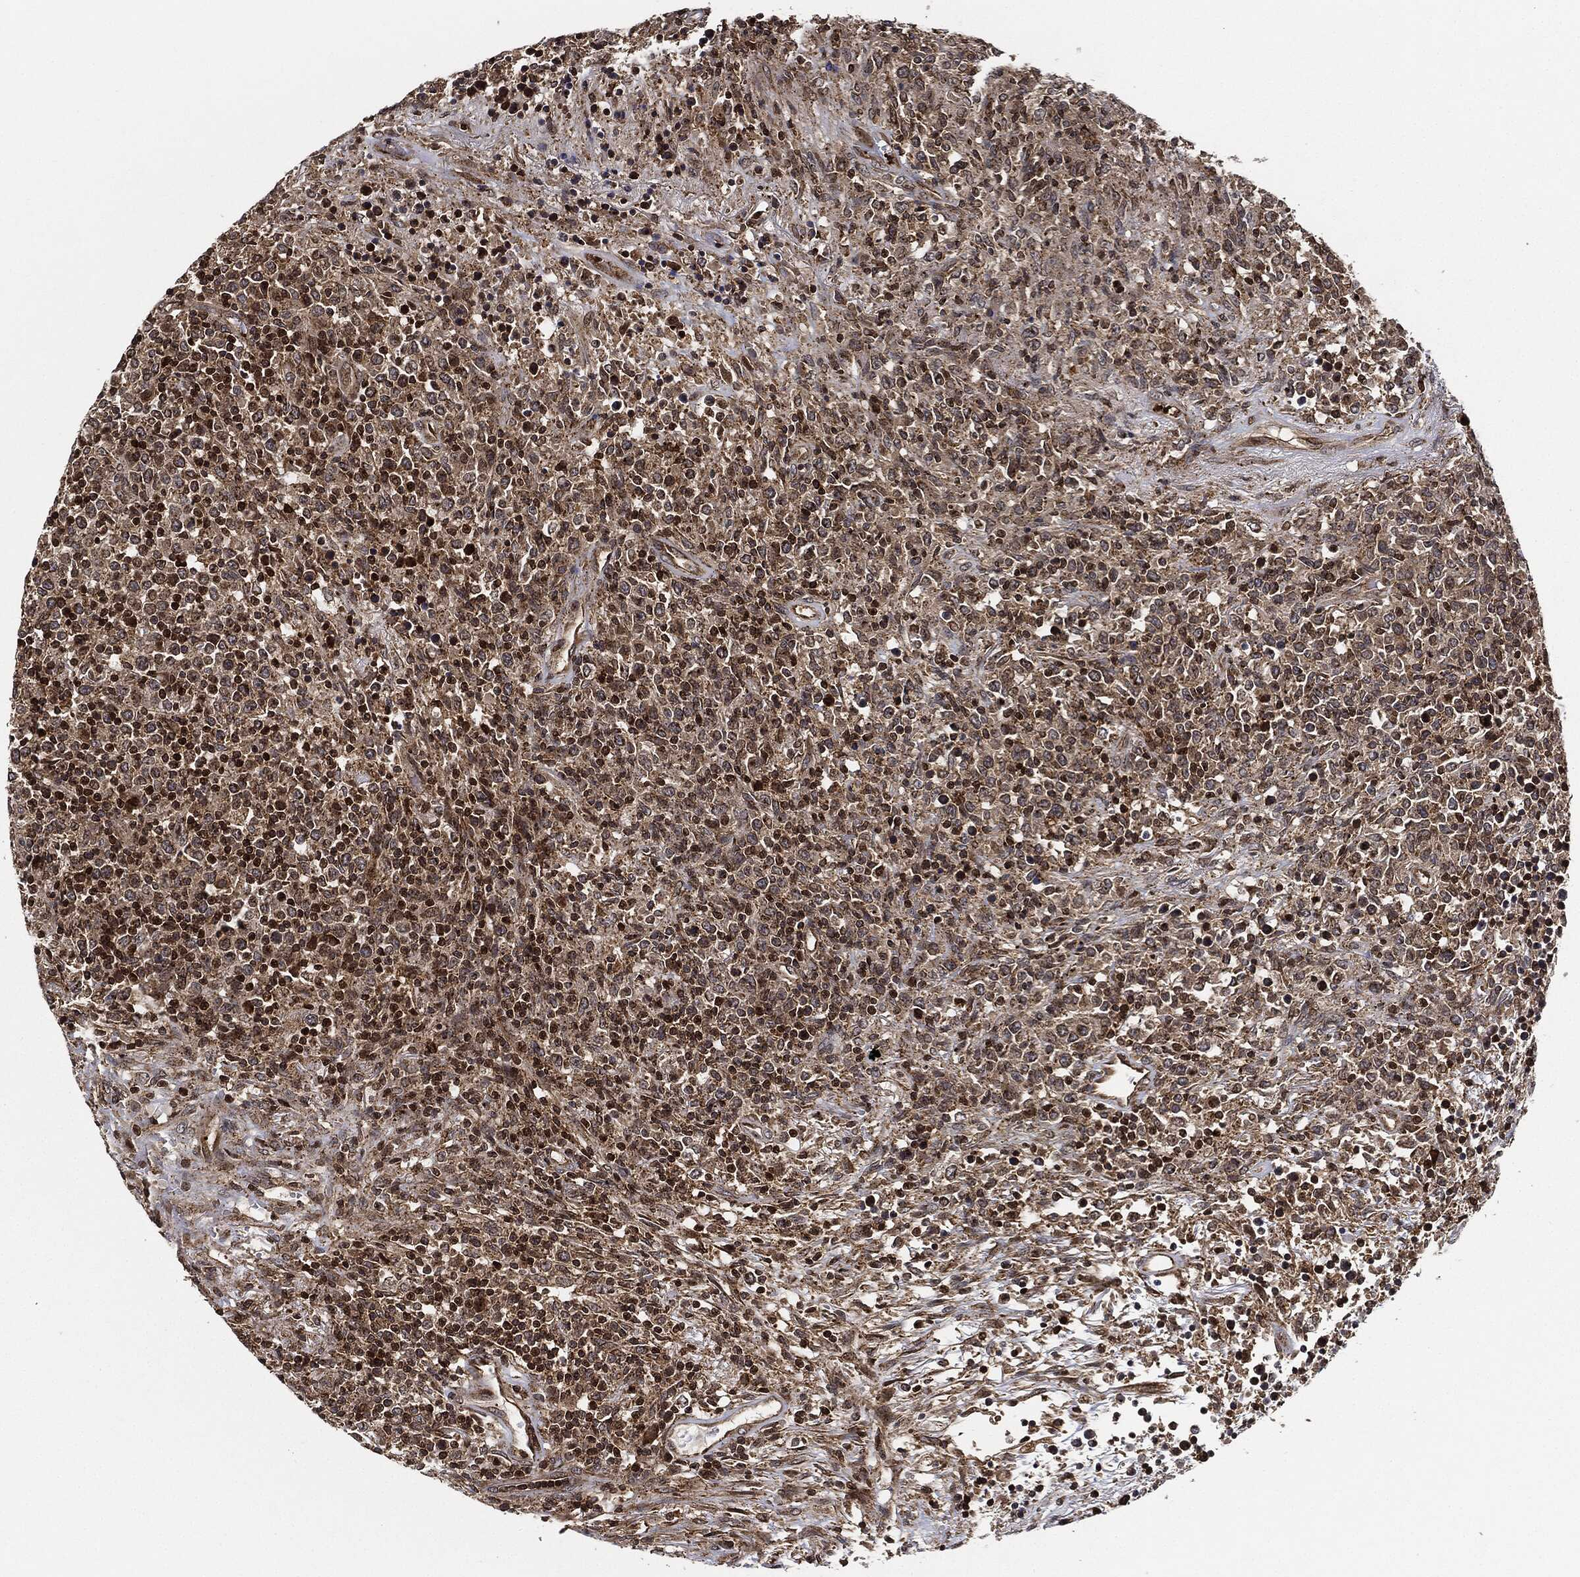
{"staining": {"intensity": "strong", "quantity": "25%-75%", "location": "nuclear"}, "tissue": "lymphoma", "cell_type": "Tumor cells", "image_type": "cancer", "snomed": [{"axis": "morphology", "description": "Malignant lymphoma, non-Hodgkin's type, High grade"}, {"axis": "topography", "description": "Lung"}], "caption": "Tumor cells demonstrate high levels of strong nuclear staining in about 25%-75% of cells in human lymphoma.", "gene": "MAP3K3", "patient": {"sex": "male", "age": 79}}